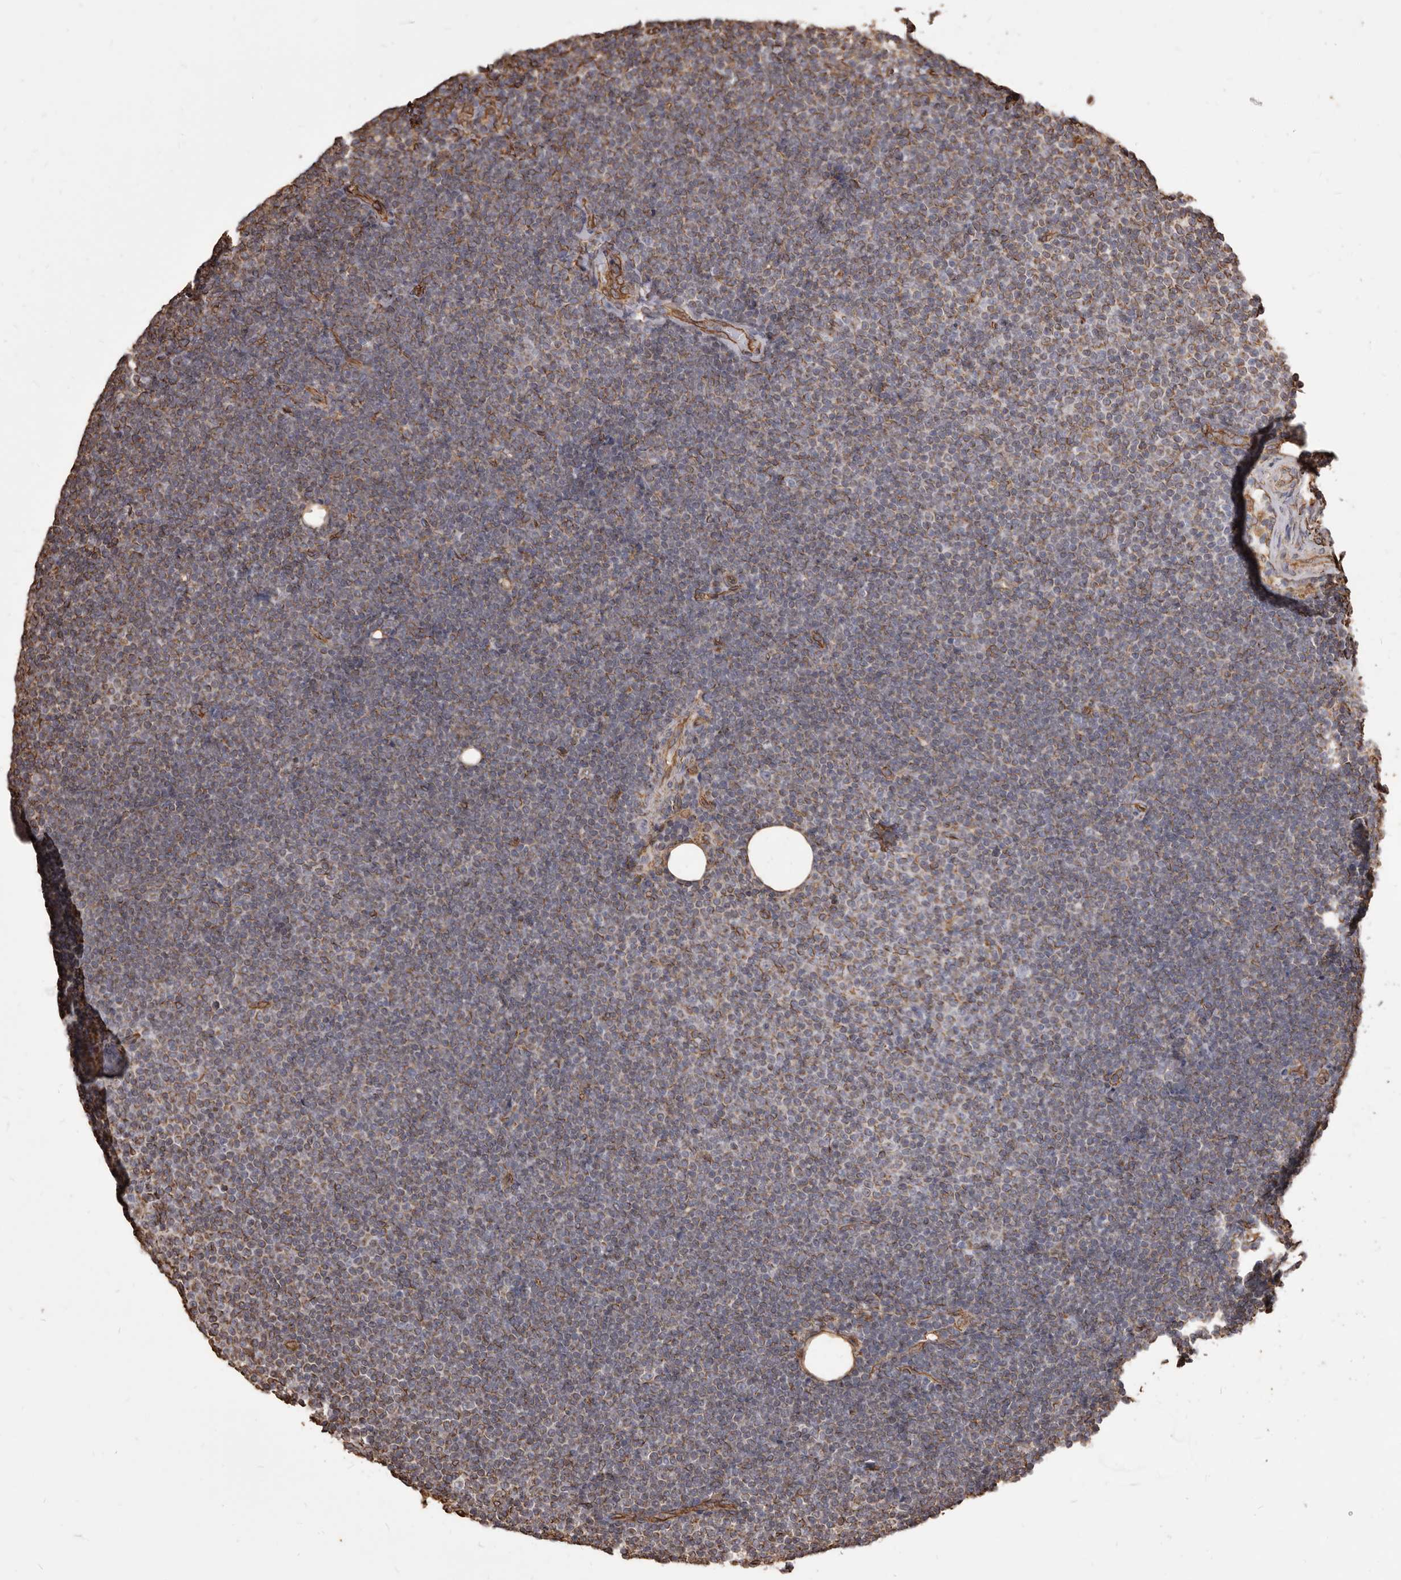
{"staining": {"intensity": "weak", "quantity": "<25%", "location": "cytoplasmic/membranous"}, "tissue": "lymphoma", "cell_type": "Tumor cells", "image_type": "cancer", "snomed": [{"axis": "morphology", "description": "Malignant lymphoma, non-Hodgkin's type, Low grade"}, {"axis": "topography", "description": "Lymph node"}], "caption": "Tumor cells are negative for brown protein staining in lymphoma.", "gene": "MTURN", "patient": {"sex": "female", "age": 53}}